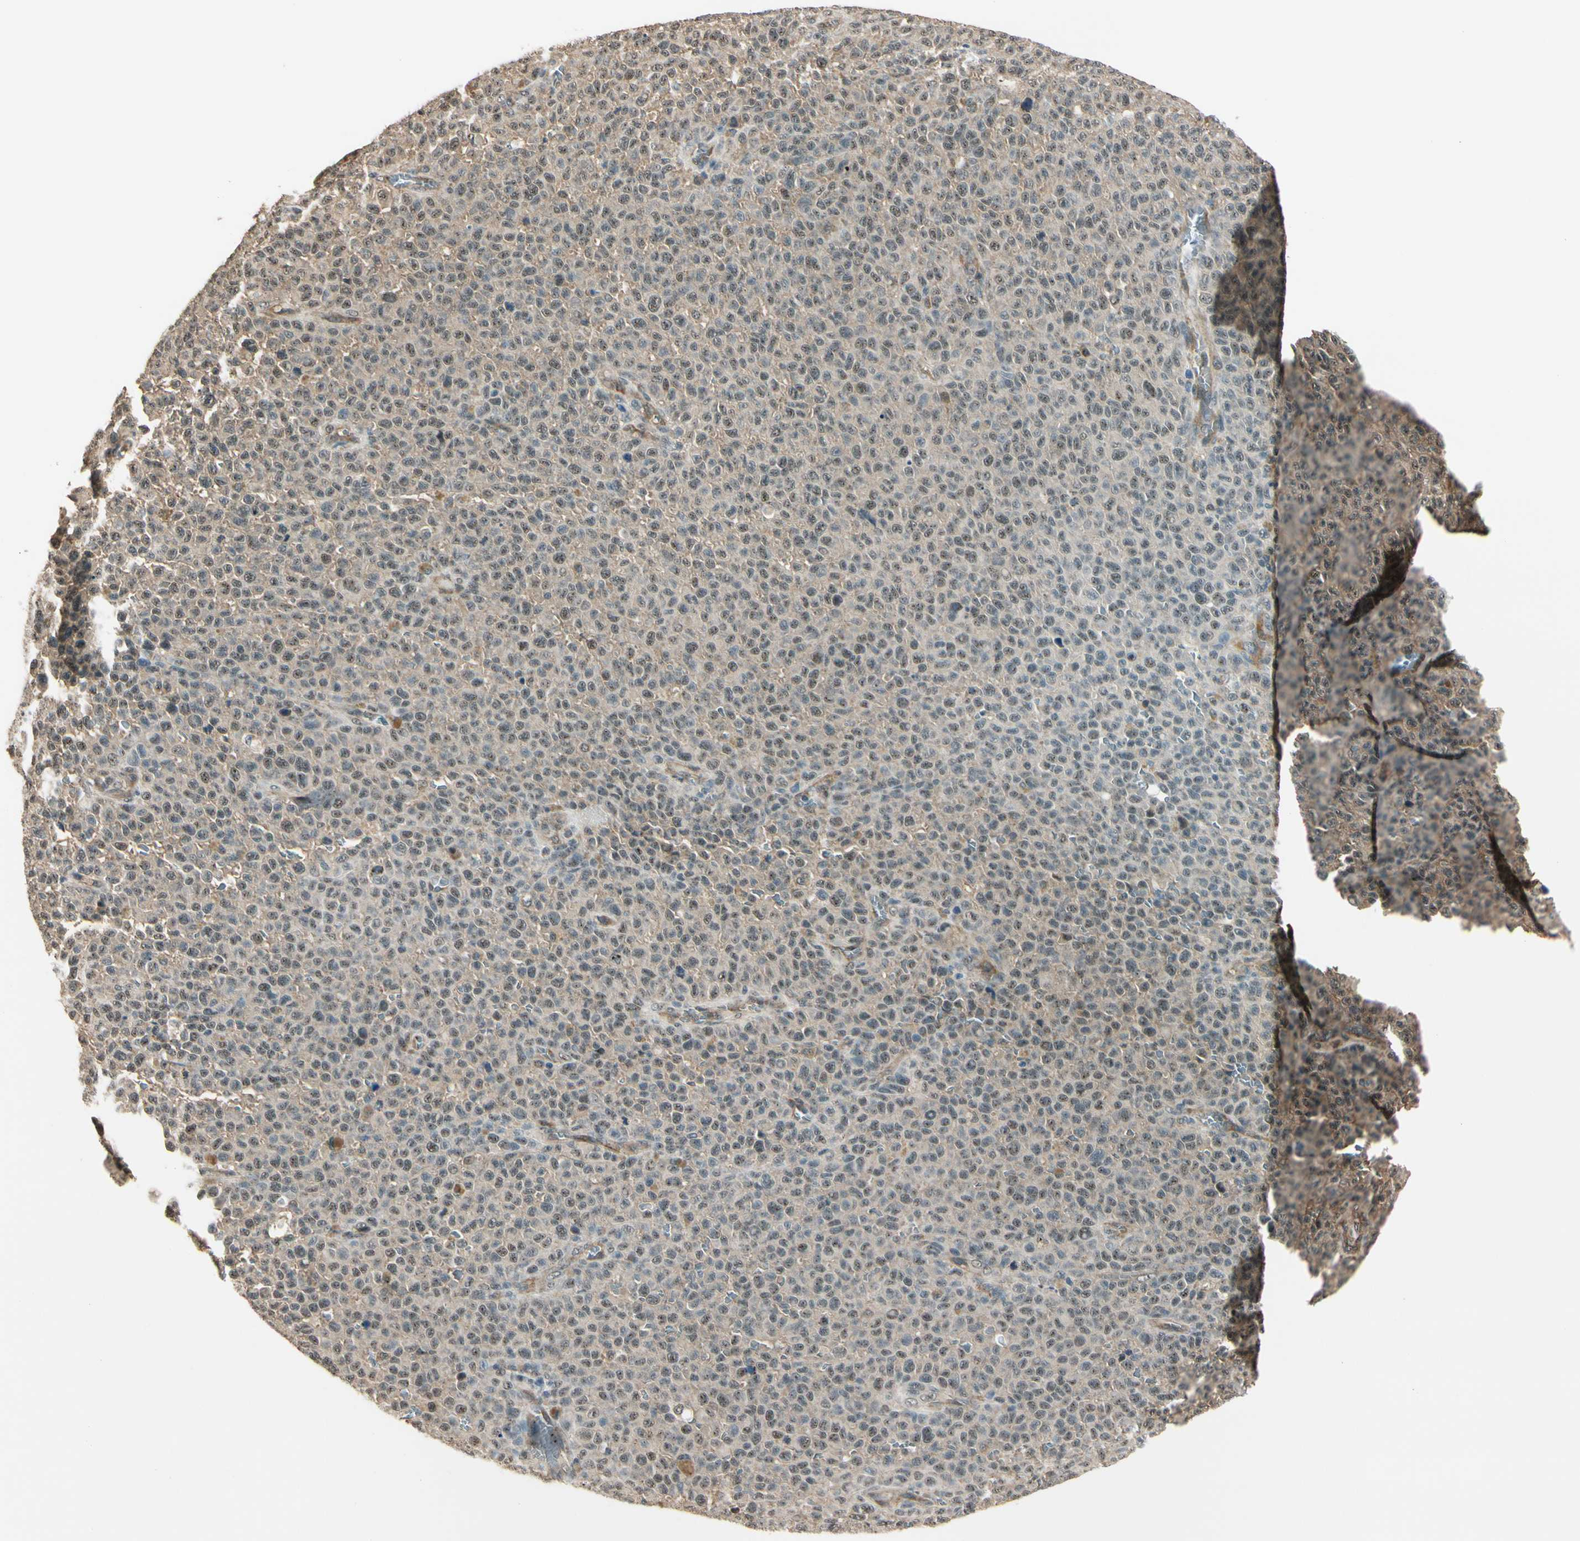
{"staining": {"intensity": "moderate", "quantity": ">75%", "location": "cytoplasmic/membranous"}, "tissue": "melanoma", "cell_type": "Tumor cells", "image_type": "cancer", "snomed": [{"axis": "morphology", "description": "Malignant melanoma, NOS"}, {"axis": "topography", "description": "Skin"}], "caption": "Protein analysis of melanoma tissue exhibits moderate cytoplasmic/membranous staining in approximately >75% of tumor cells. (Brightfield microscopy of DAB IHC at high magnification).", "gene": "MCPH1", "patient": {"sex": "female", "age": 82}}